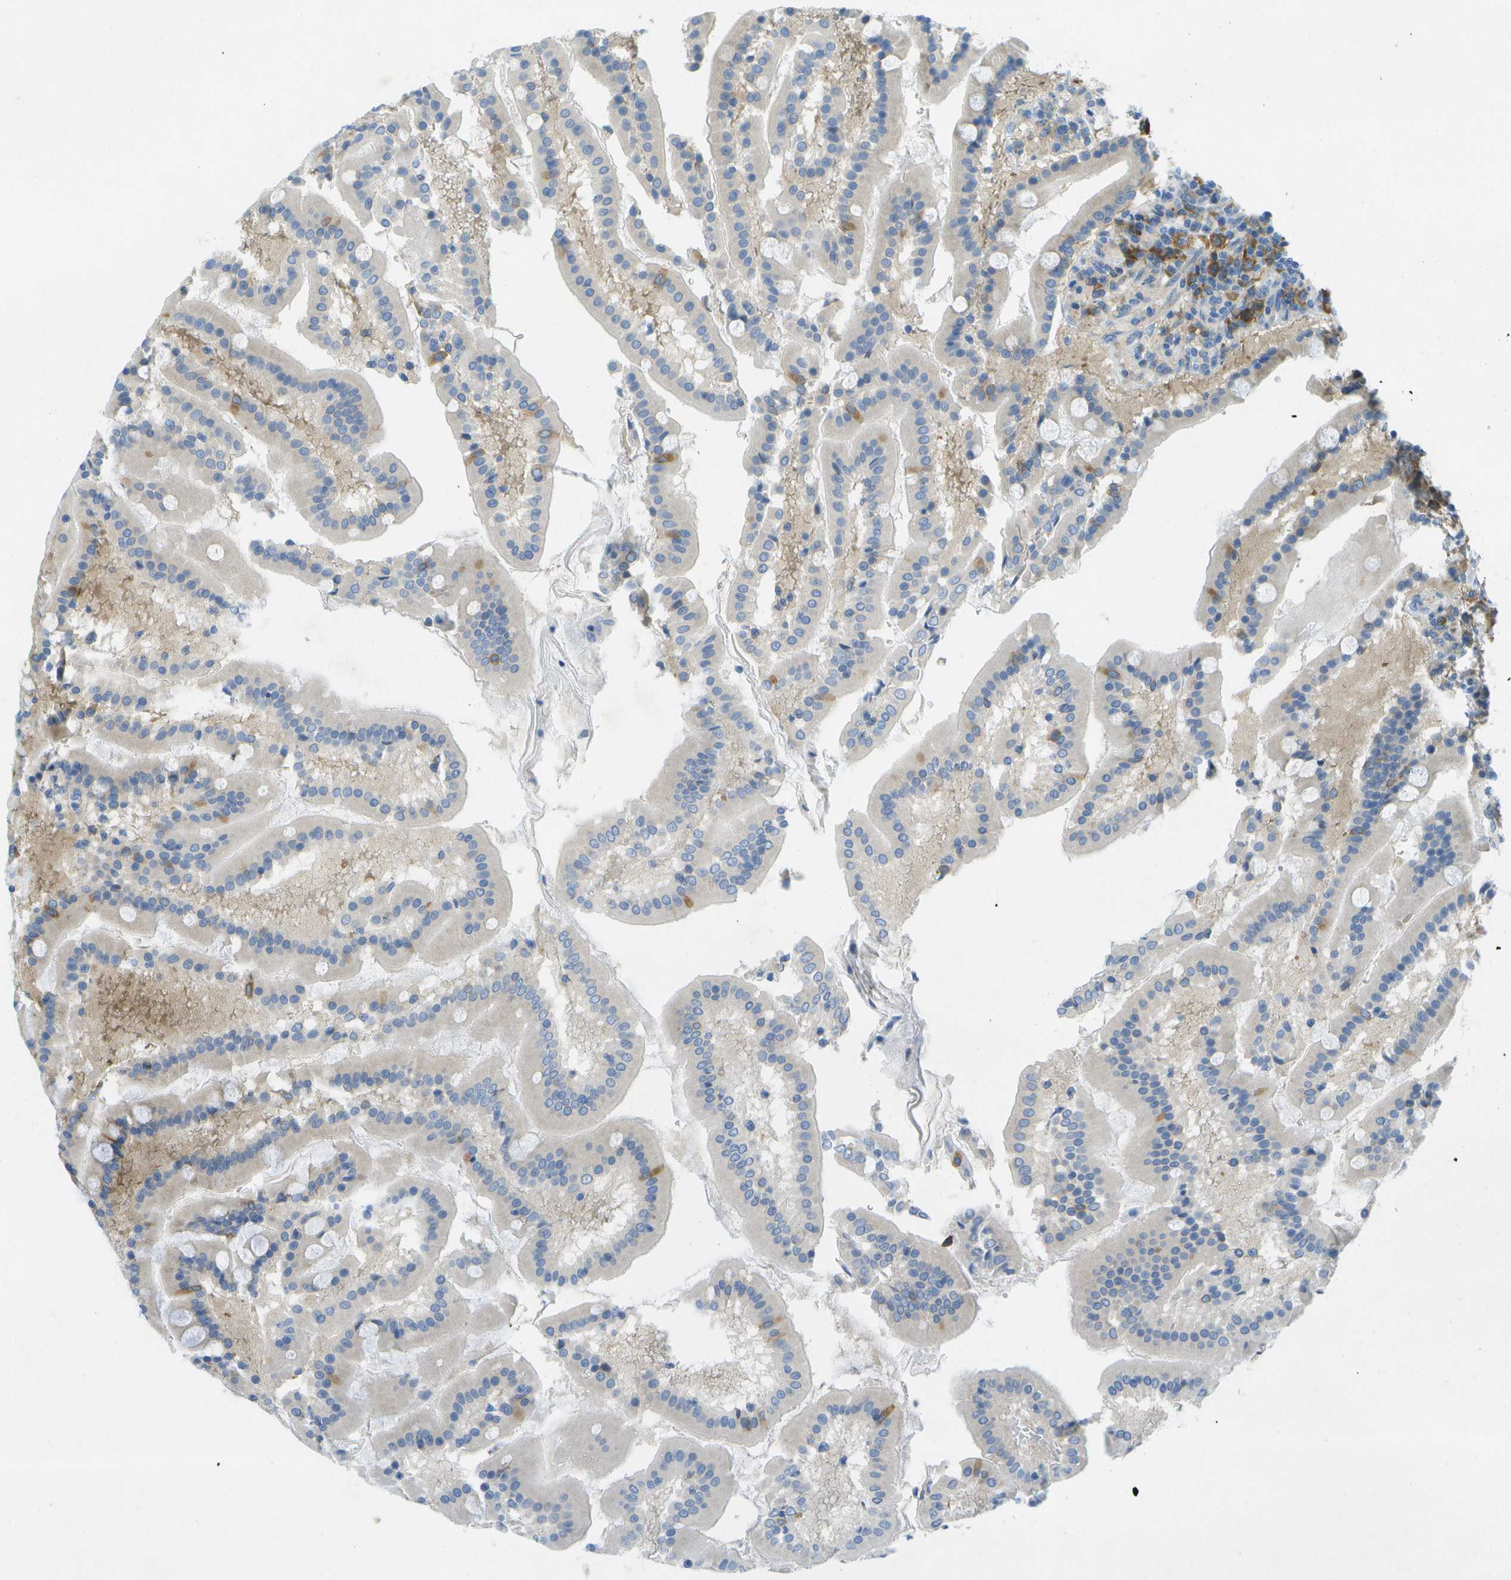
{"staining": {"intensity": "strong", "quantity": "25%-75%", "location": "cytoplasmic/membranous"}, "tissue": "duodenum", "cell_type": "Glandular cells", "image_type": "normal", "snomed": [{"axis": "morphology", "description": "Normal tissue, NOS"}, {"axis": "topography", "description": "Duodenum"}], "caption": "IHC micrograph of unremarkable duodenum stained for a protein (brown), which reveals high levels of strong cytoplasmic/membranous staining in about 25%-75% of glandular cells.", "gene": "WNK2", "patient": {"sex": "male", "age": 50}}